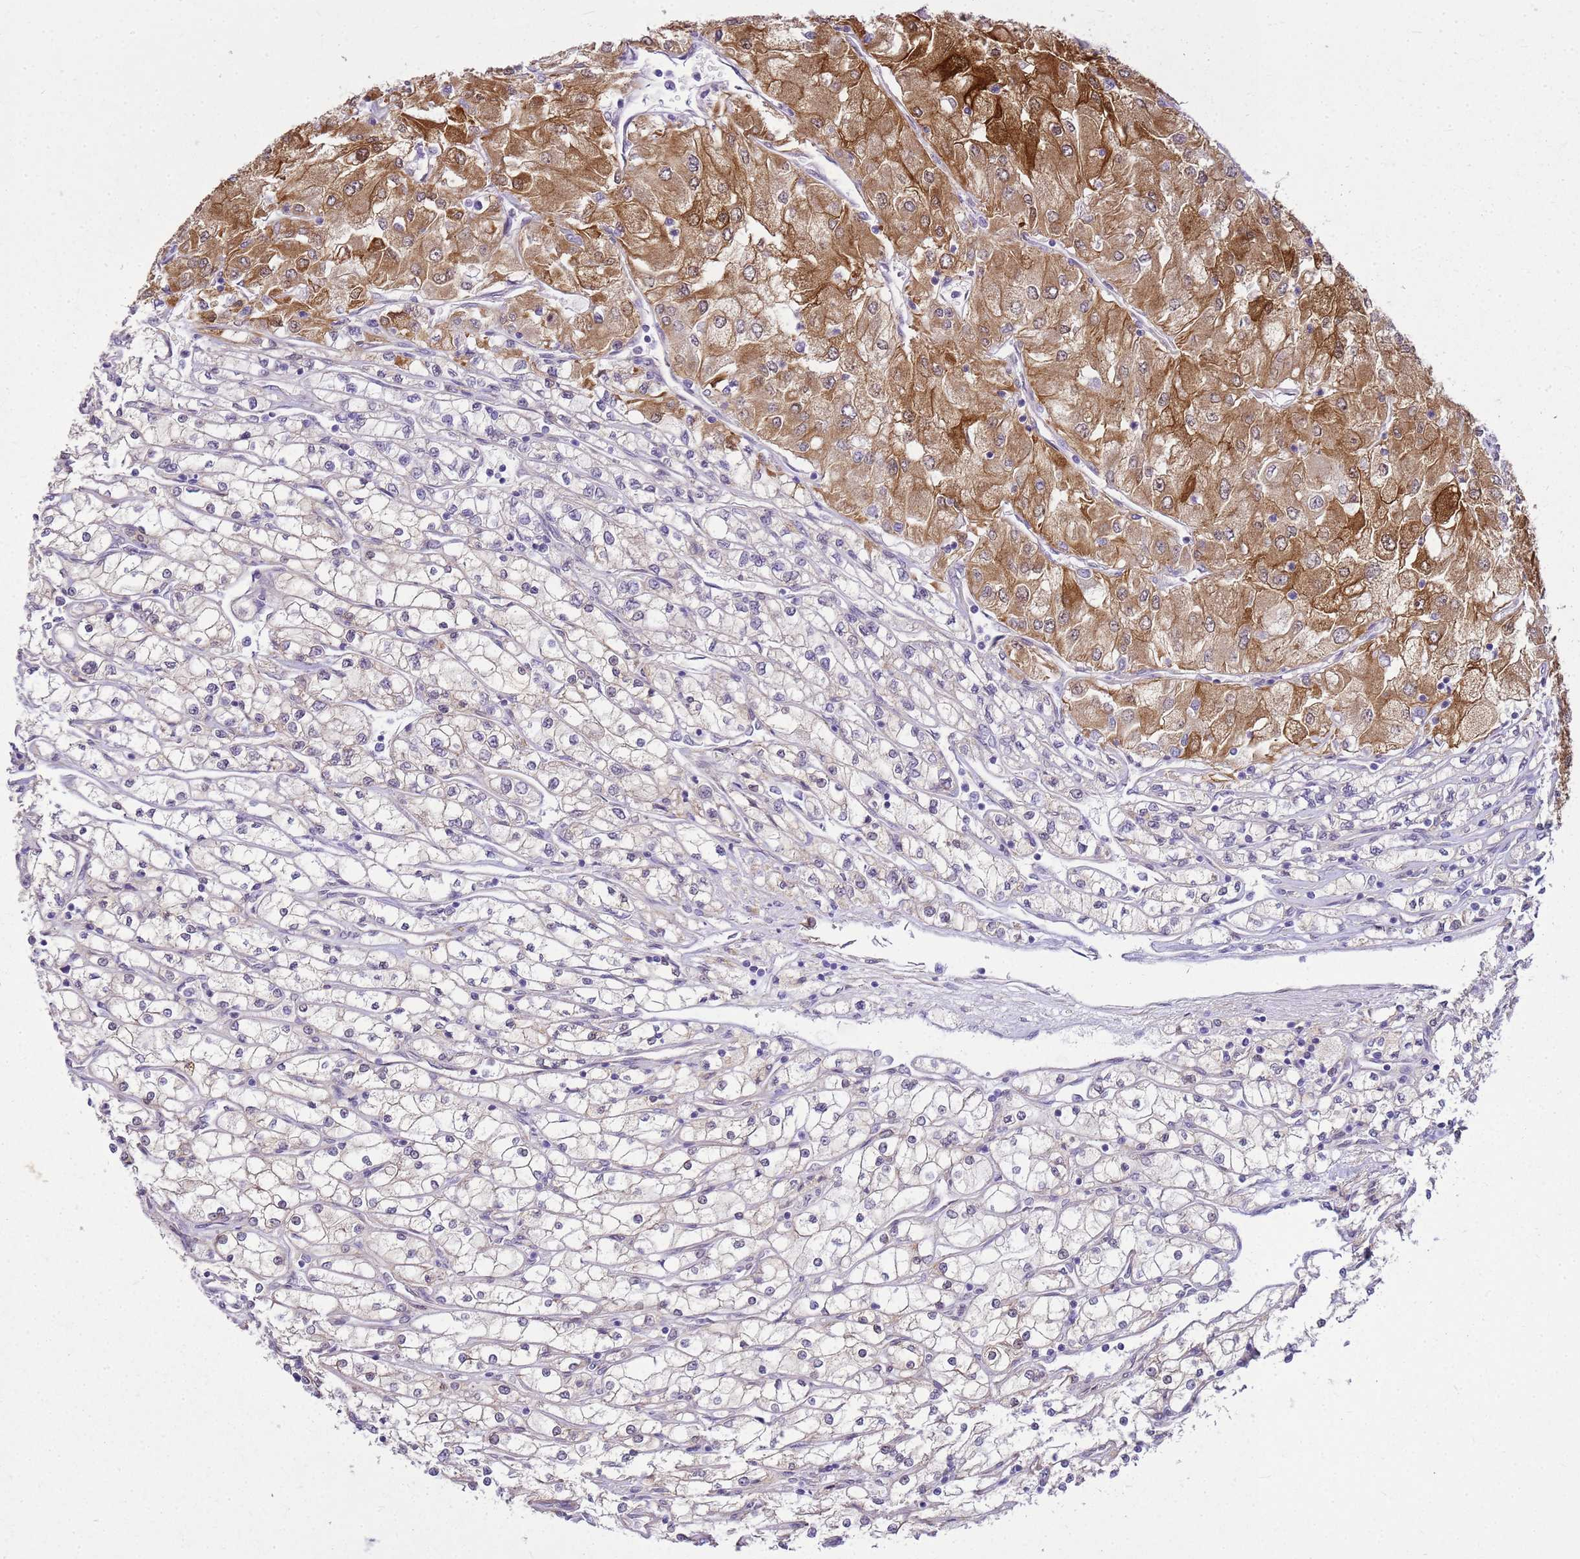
{"staining": {"intensity": "moderate", "quantity": "25%-75%", "location": "cytoplasmic/membranous"}, "tissue": "renal cancer", "cell_type": "Tumor cells", "image_type": "cancer", "snomed": [{"axis": "morphology", "description": "Adenocarcinoma, NOS"}, {"axis": "topography", "description": "Kidney"}], "caption": "A medium amount of moderate cytoplasmic/membranous staining is seen in about 25%-75% of tumor cells in renal cancer tissue.", "gene": "HSPB1", "patient": {"sex": "male", "age": 80}}